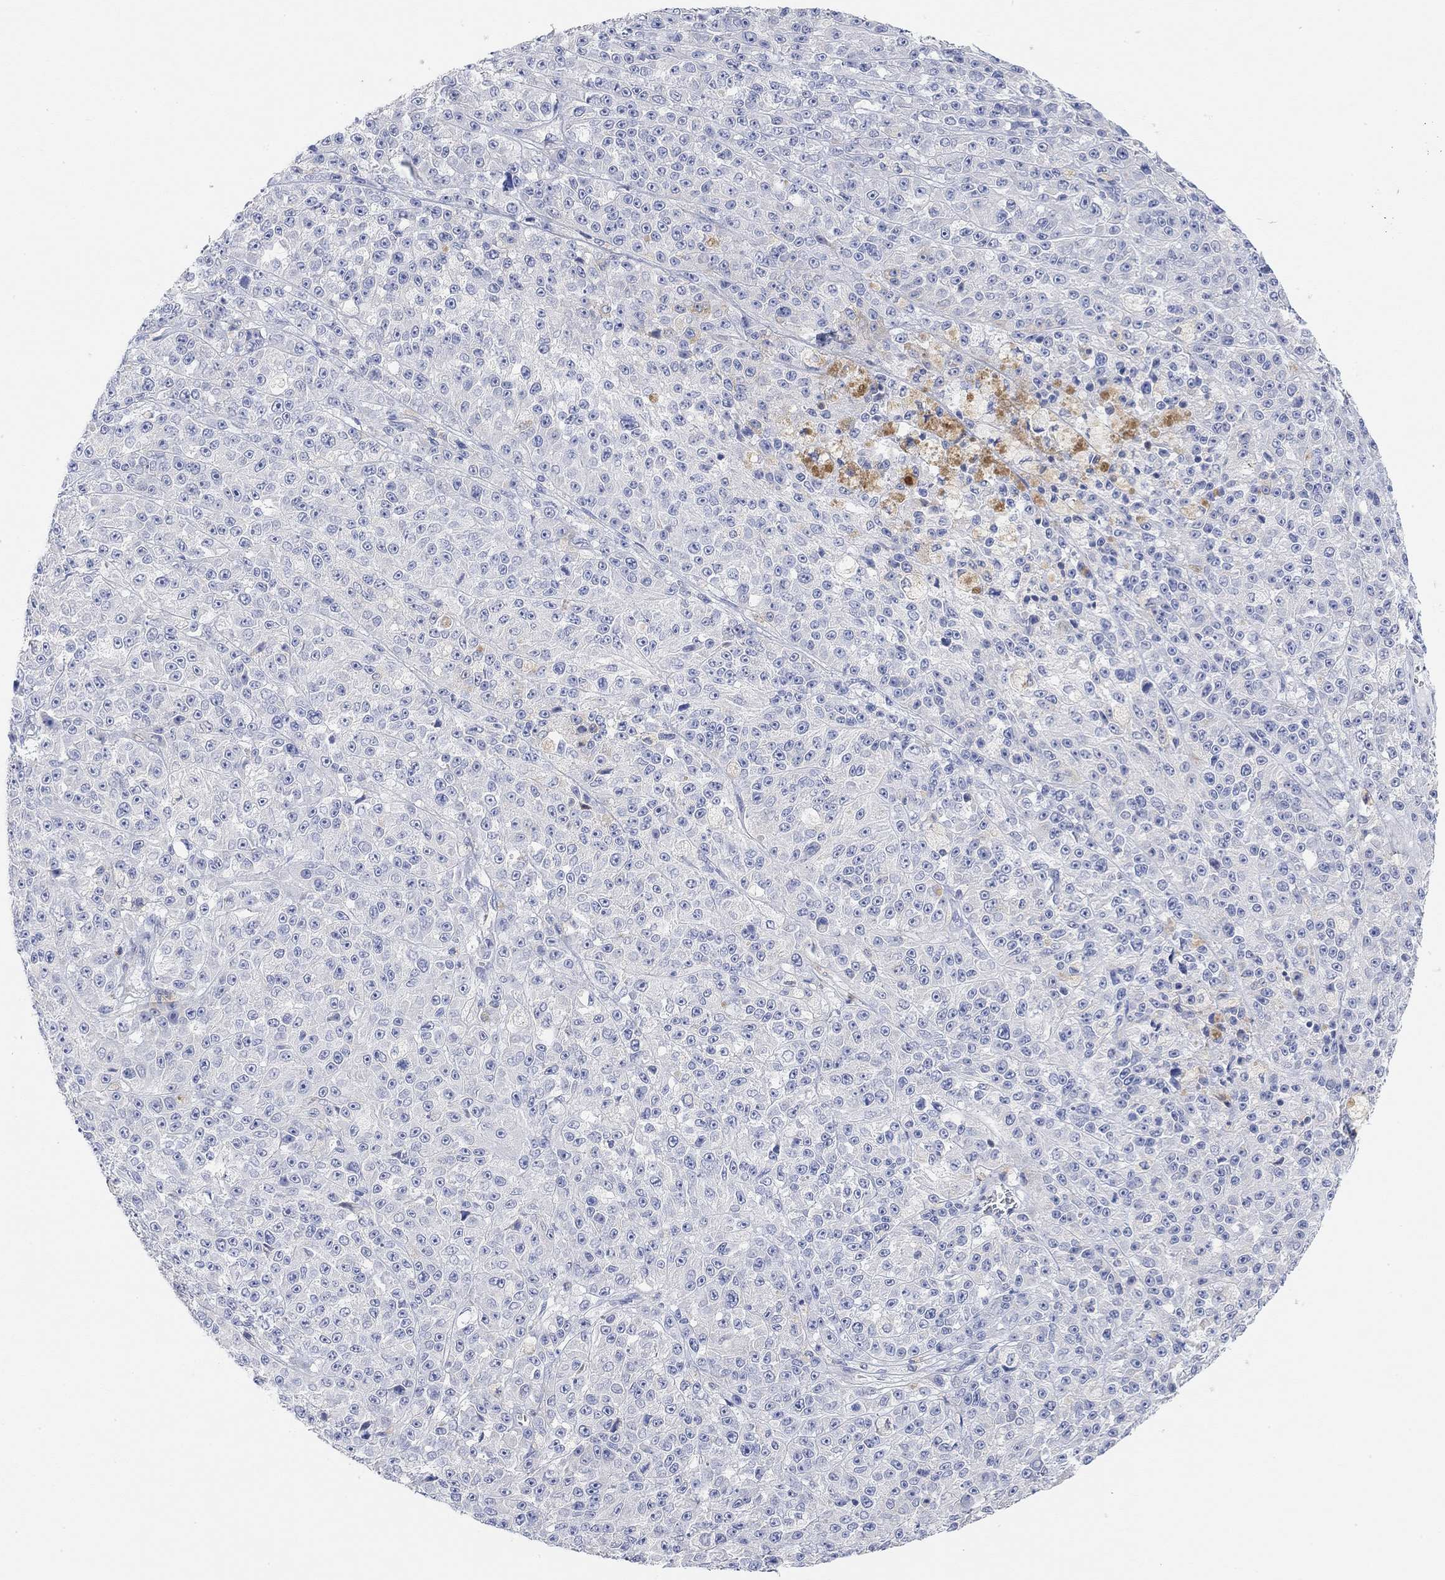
{"staining": {"intensity": "negative", "quantity": "none", "location": "none"}, "tissue": "melanoma", "cell_type": "Tumor cells", "image_type": "cancer", "snomed": [{"axis": "morphology", "description": "Malignant melanoma, NOS"}, {"axis": "topography", "description": "Skin"}], "caption": "There is no significant staining in tumor cells of malignant melanoma. (Immunohistochemistry (ihc), brightfield microscopy, high magnification).", "gene": "VAT1L", "patient": {"sex": "female", "age": 58}}